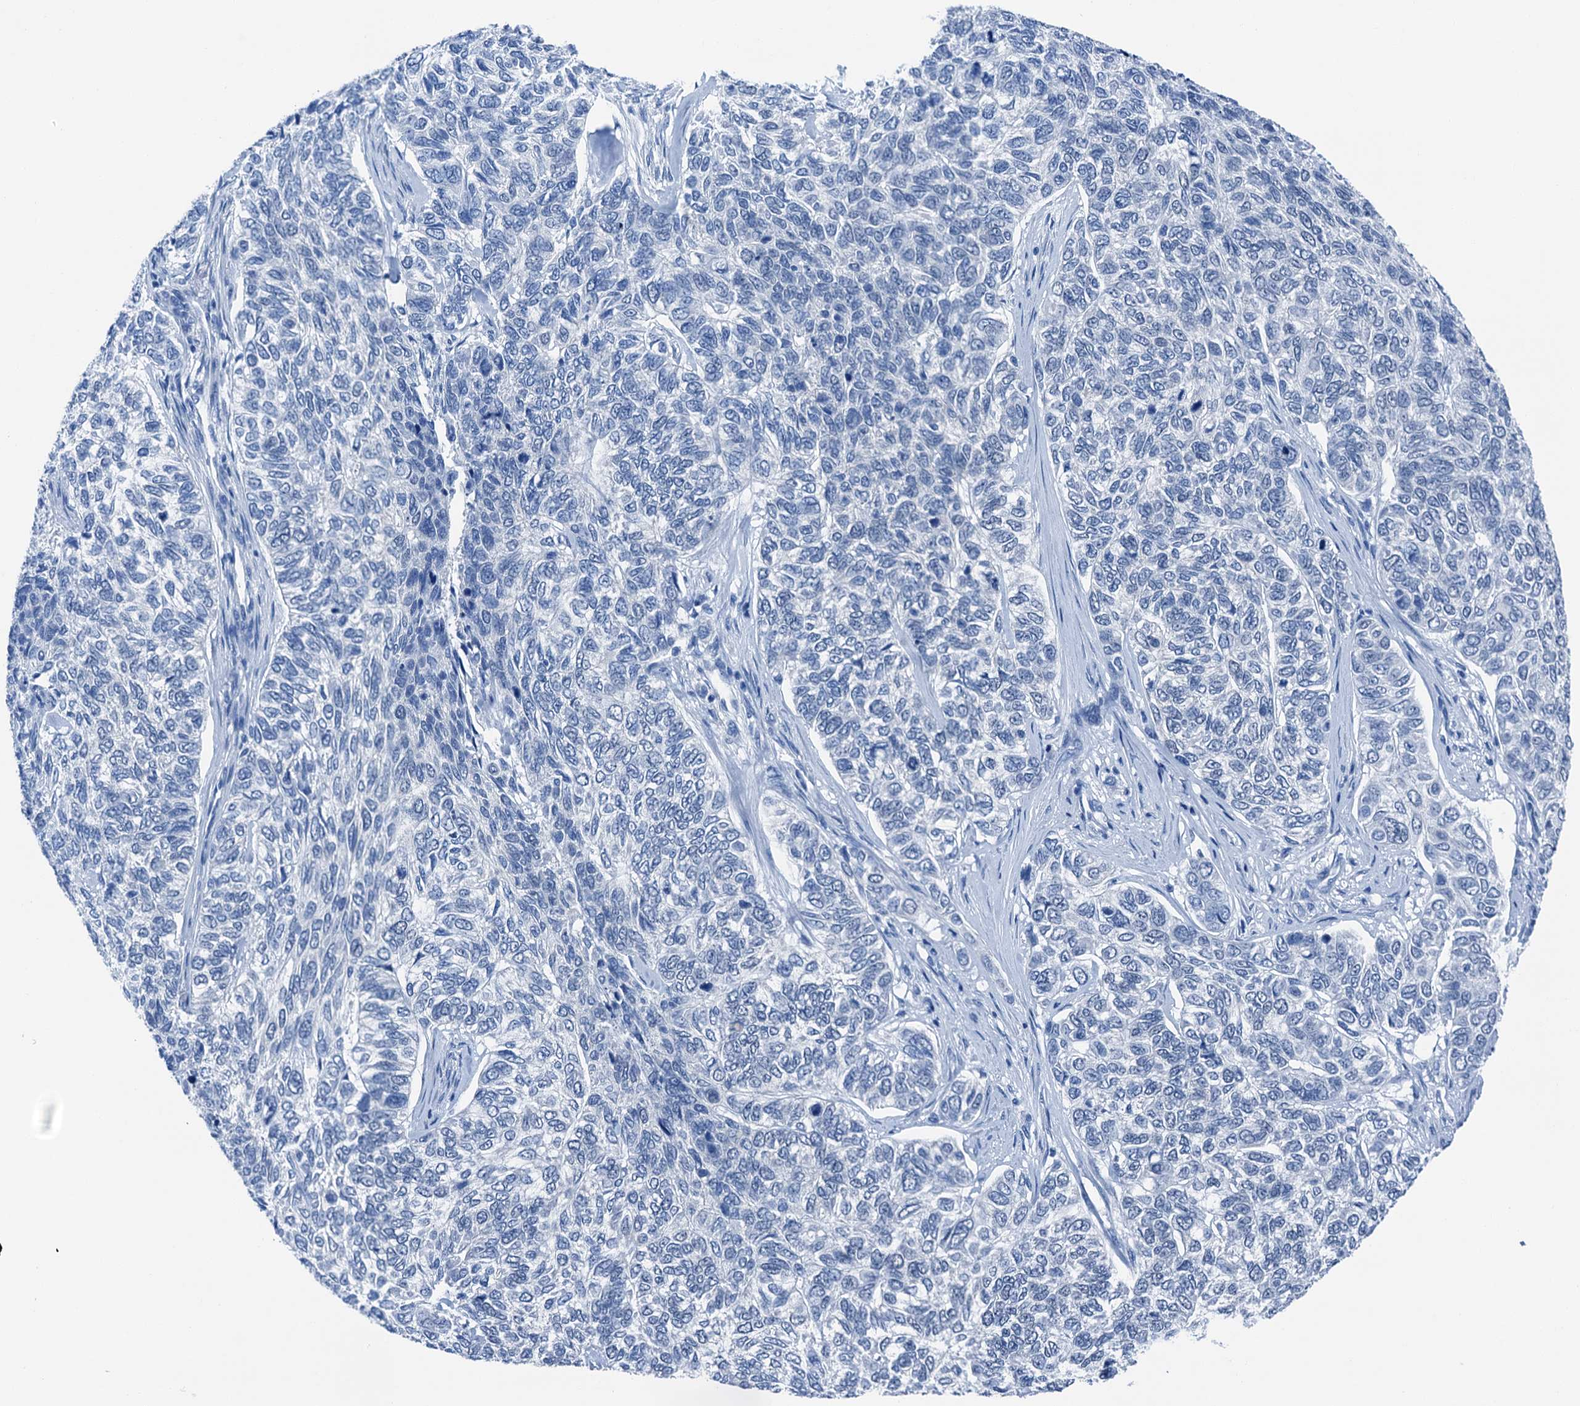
{"staining": {"intensity": "negative", "quantity": "none", "location": "none"}, "tissue": "skin cancer", "cell_type": "Tumor cells", "image_type": "cancer", "snomed": [{"axis": "morphology", "description": "Basal cell carcinoma"}, {"axis": "topography", "description": "Skin"}], "caption": "Immunohistochemistry micrograph of neoplastic tissue: human skin cancer stained with DAB reveals no significant protein positivity in tumor cells.", "gene": "CBLN3", "patient": {"sex": "female", "age": 65}}